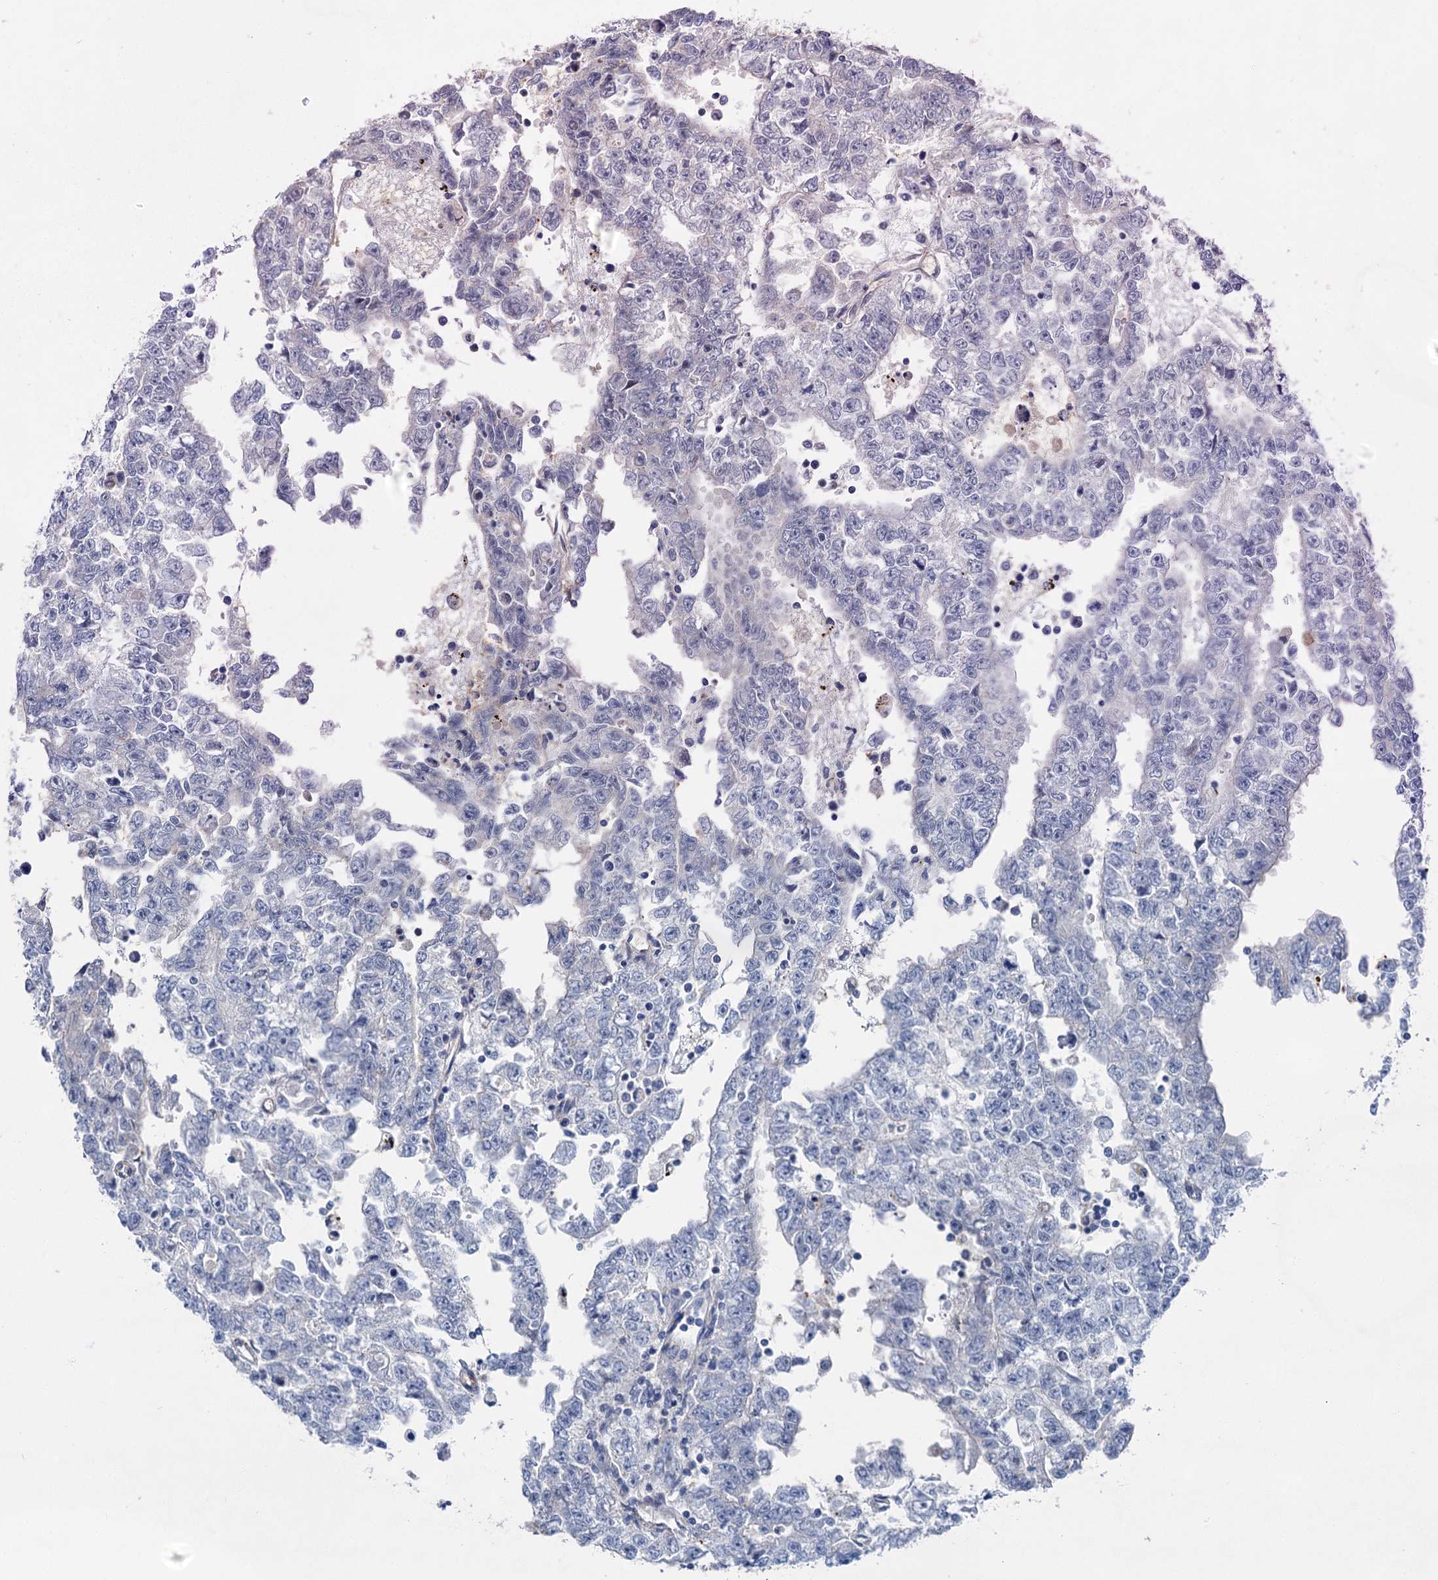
{"staining": {"intensity": "negative", "quantity": "none", "location": "none"}, "tissue": "testis cancer", "cell_type": "Tumor cells", "image_type": "cancer", "snomed": [{"axis": "morphology", "description": "Carcinoma, Embryonal, NOS"}, {"axis": "topography", "description": "Testis"}], "caption": "This is a image of immunohistochemistry (IHC) staining of testis cancer (embryonal carcinoma), which shows no expression in tumor cells. Brightfield microscopy of immunohistochemistry stained with DAB (3,3'-diaminobenzidine) (brown) and hematoxylin (blue), captured at high magnification.", "gene": "GPR155", "patient": {"sex": "male", "age": 25}}